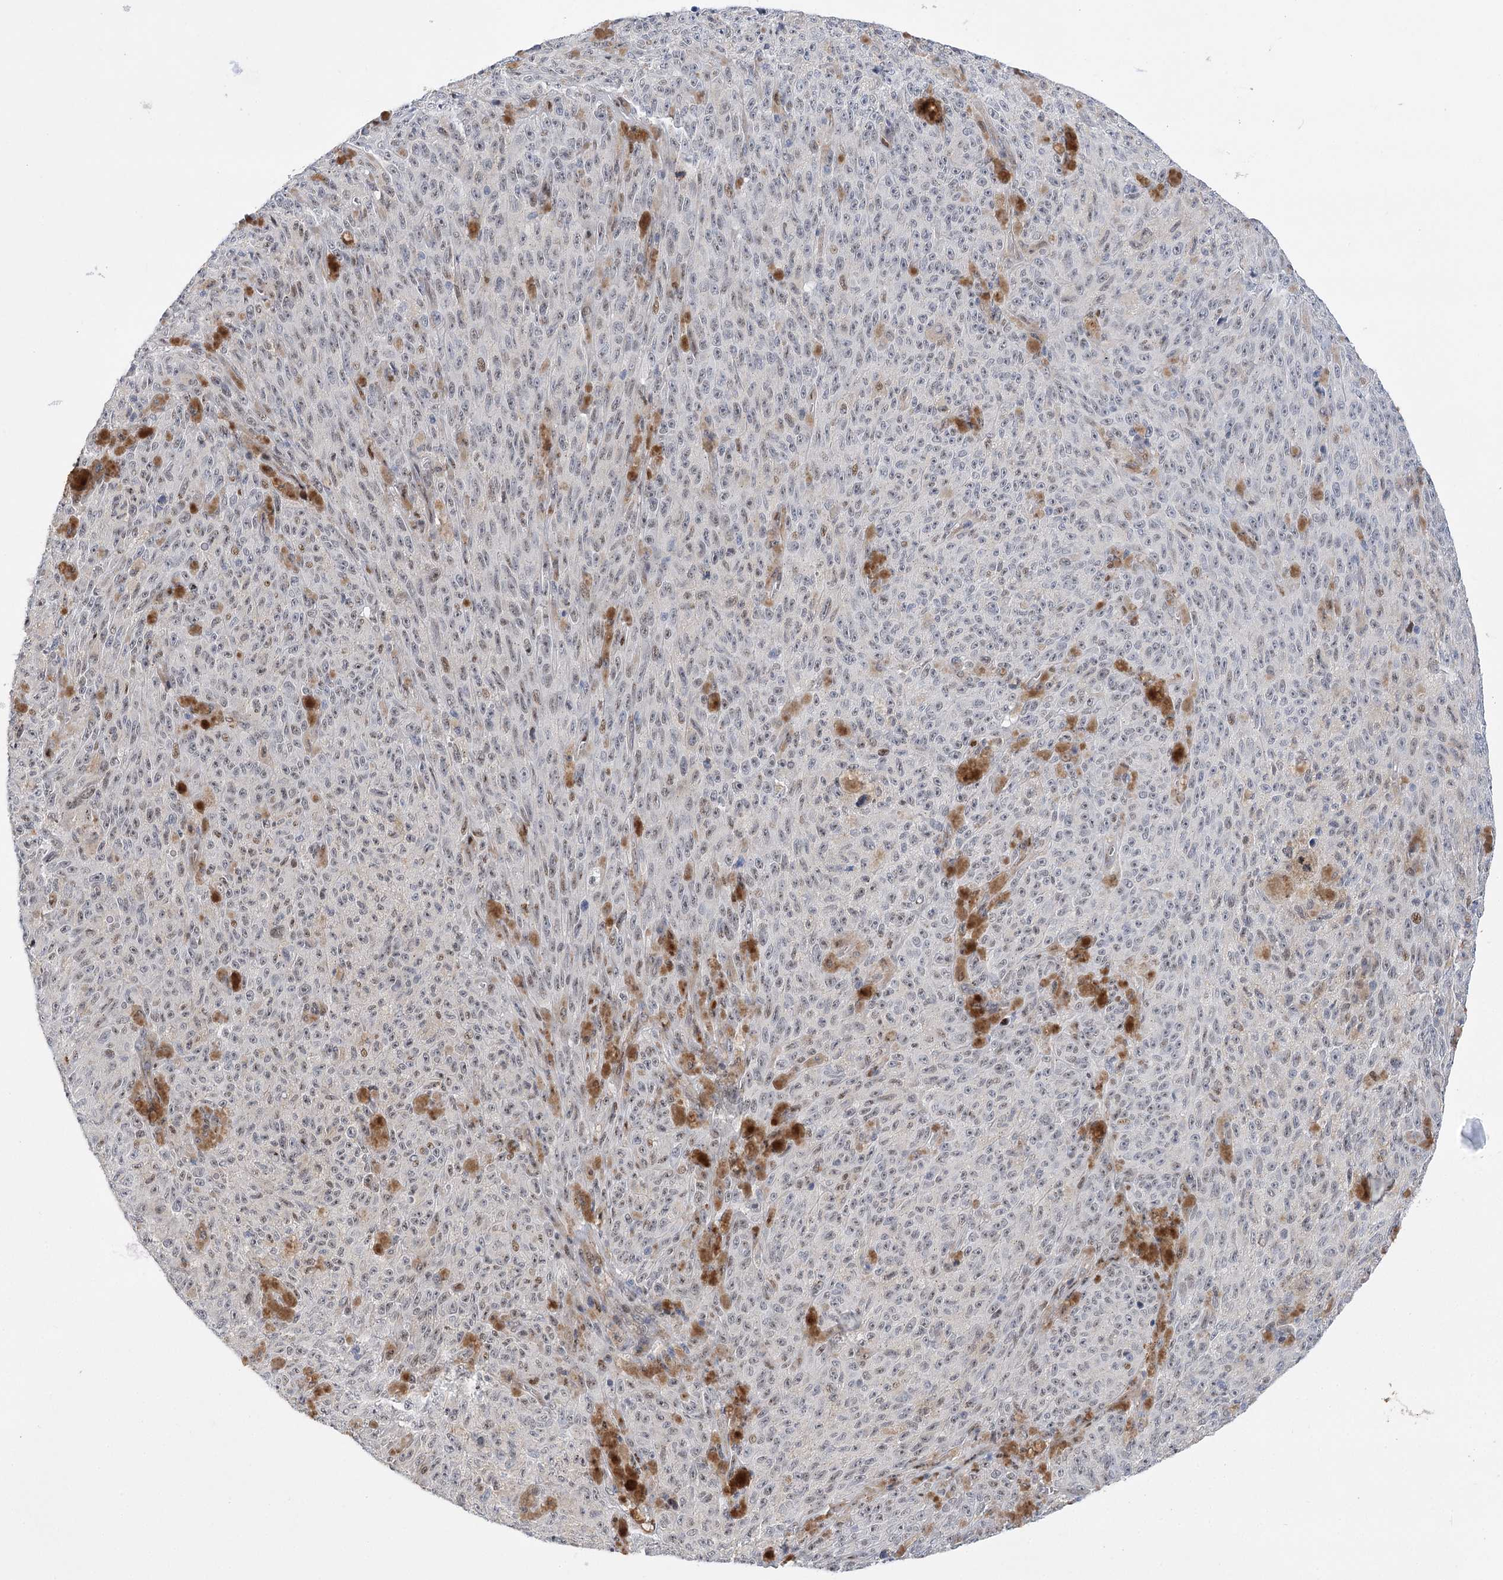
{"staining": {"intensity": "weak", "quantity": ">75%", "location": "nuclear"}, "tissue": "melanoma", "cell_type": "Tumor cells", "image_type": "cancer", "snomed": [{"axis": "morphology", "description": "Malignant melanoma, NOS"}, {"axis": "topography", "description": "Skin"}], "caption": "This histopathology image reveals immunohistochemistry (IHC) staining of human melanoma, with low weak nuclear positivity in about >75% of tumor cells.", "gene": "CAMTA1", "patient": {"sex": "female", "age": 82}}